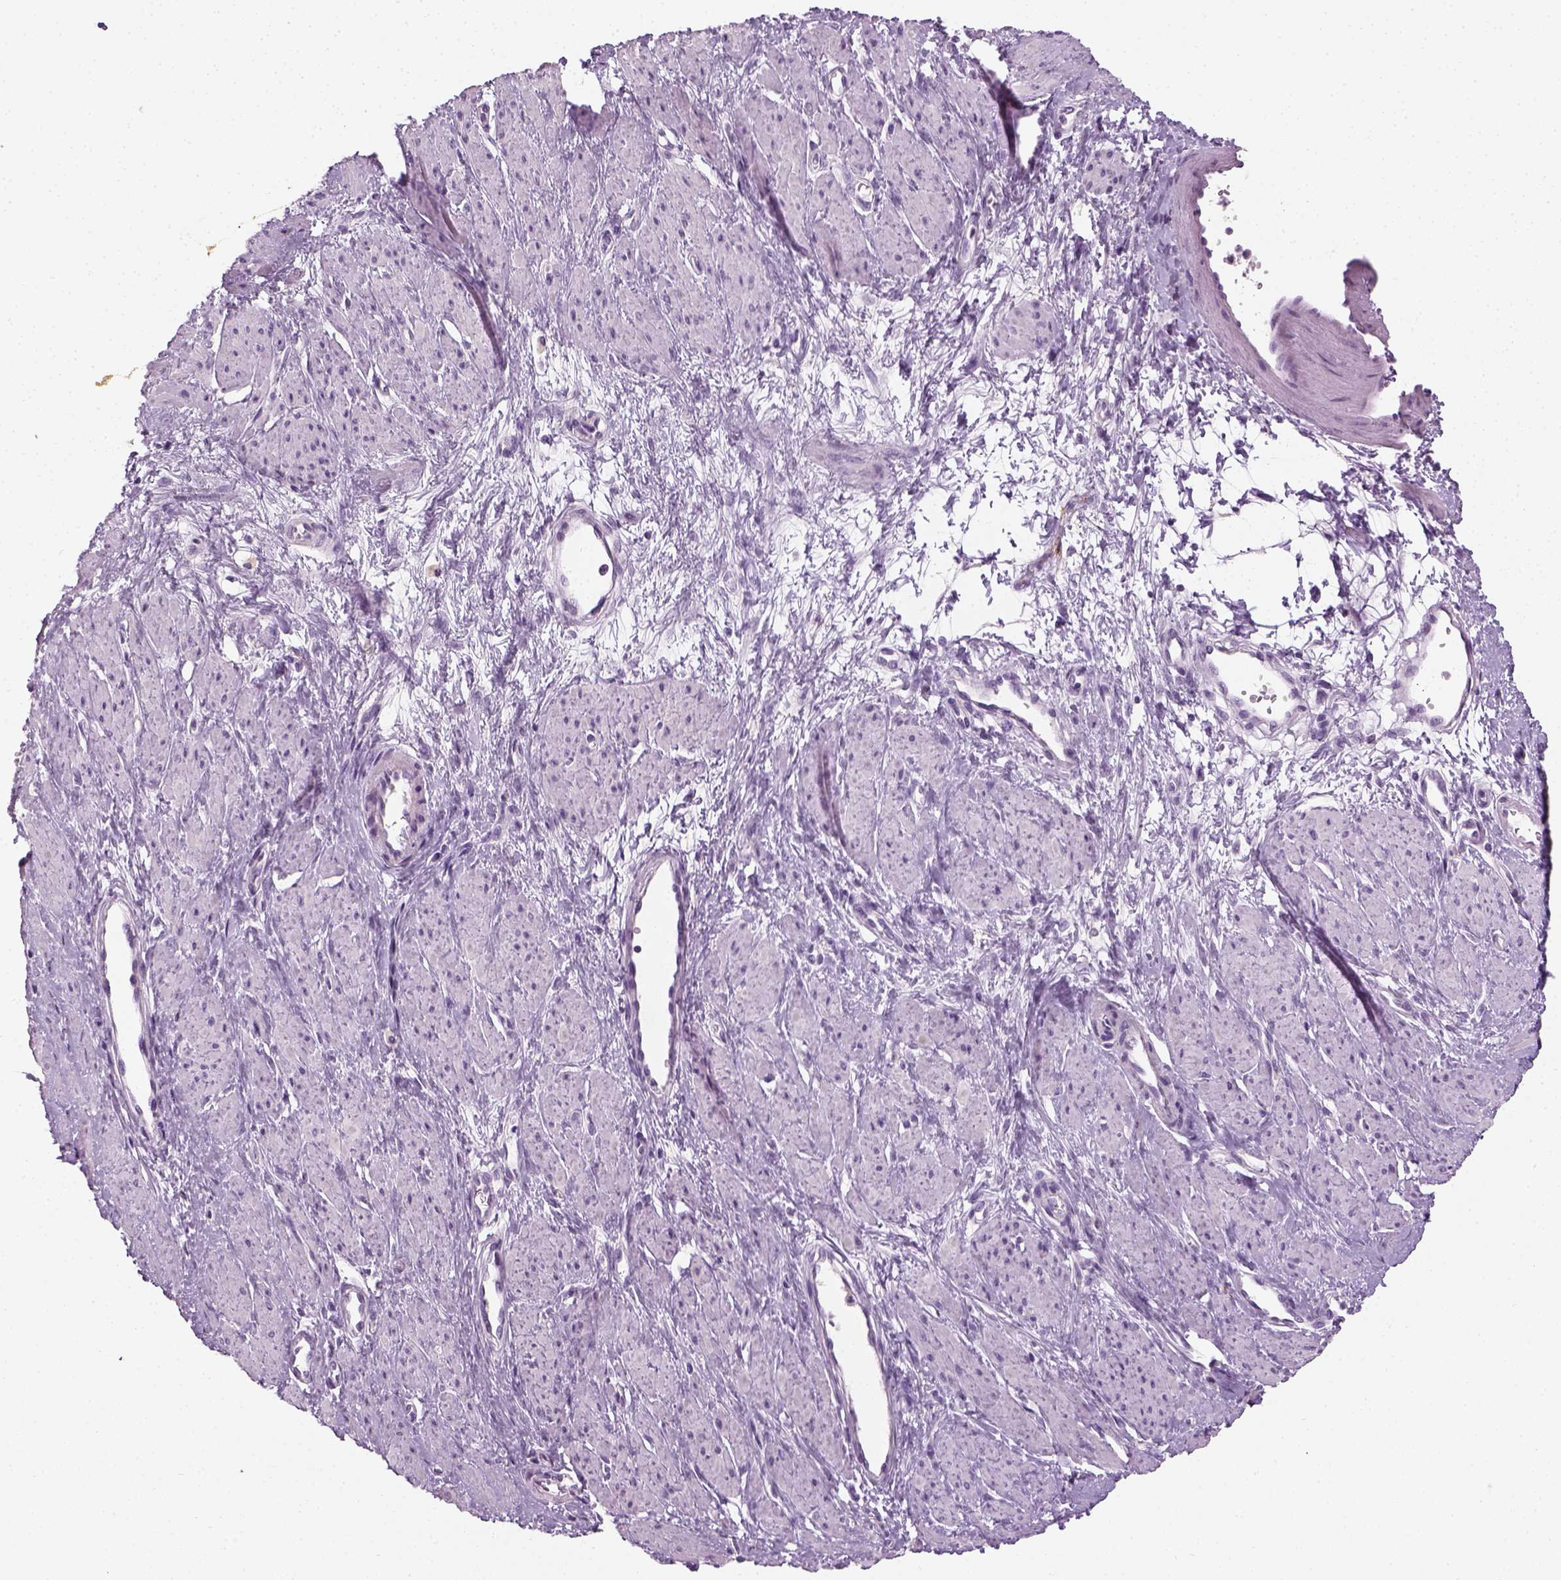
{"staining": {"intensity": "negative", "quantity": "none", "location": "none"}, "tissue": "smooth muscle", "cell_type": "Smooth muscle cells", "image_type": "normal", "snomed": [{"axis": "morphology", "description": "Normal tissue, NOS"}, {"axis": "topography", "description": "Smooth muscle"}, {"axis": "topography", "description": "Uterus"}], "caption": "Image shows no significant protein expression in smooth muscle cells of unremarkable smooth muscle.", "gene": "TH", "patient": {"sex": "female", "age": 39}}